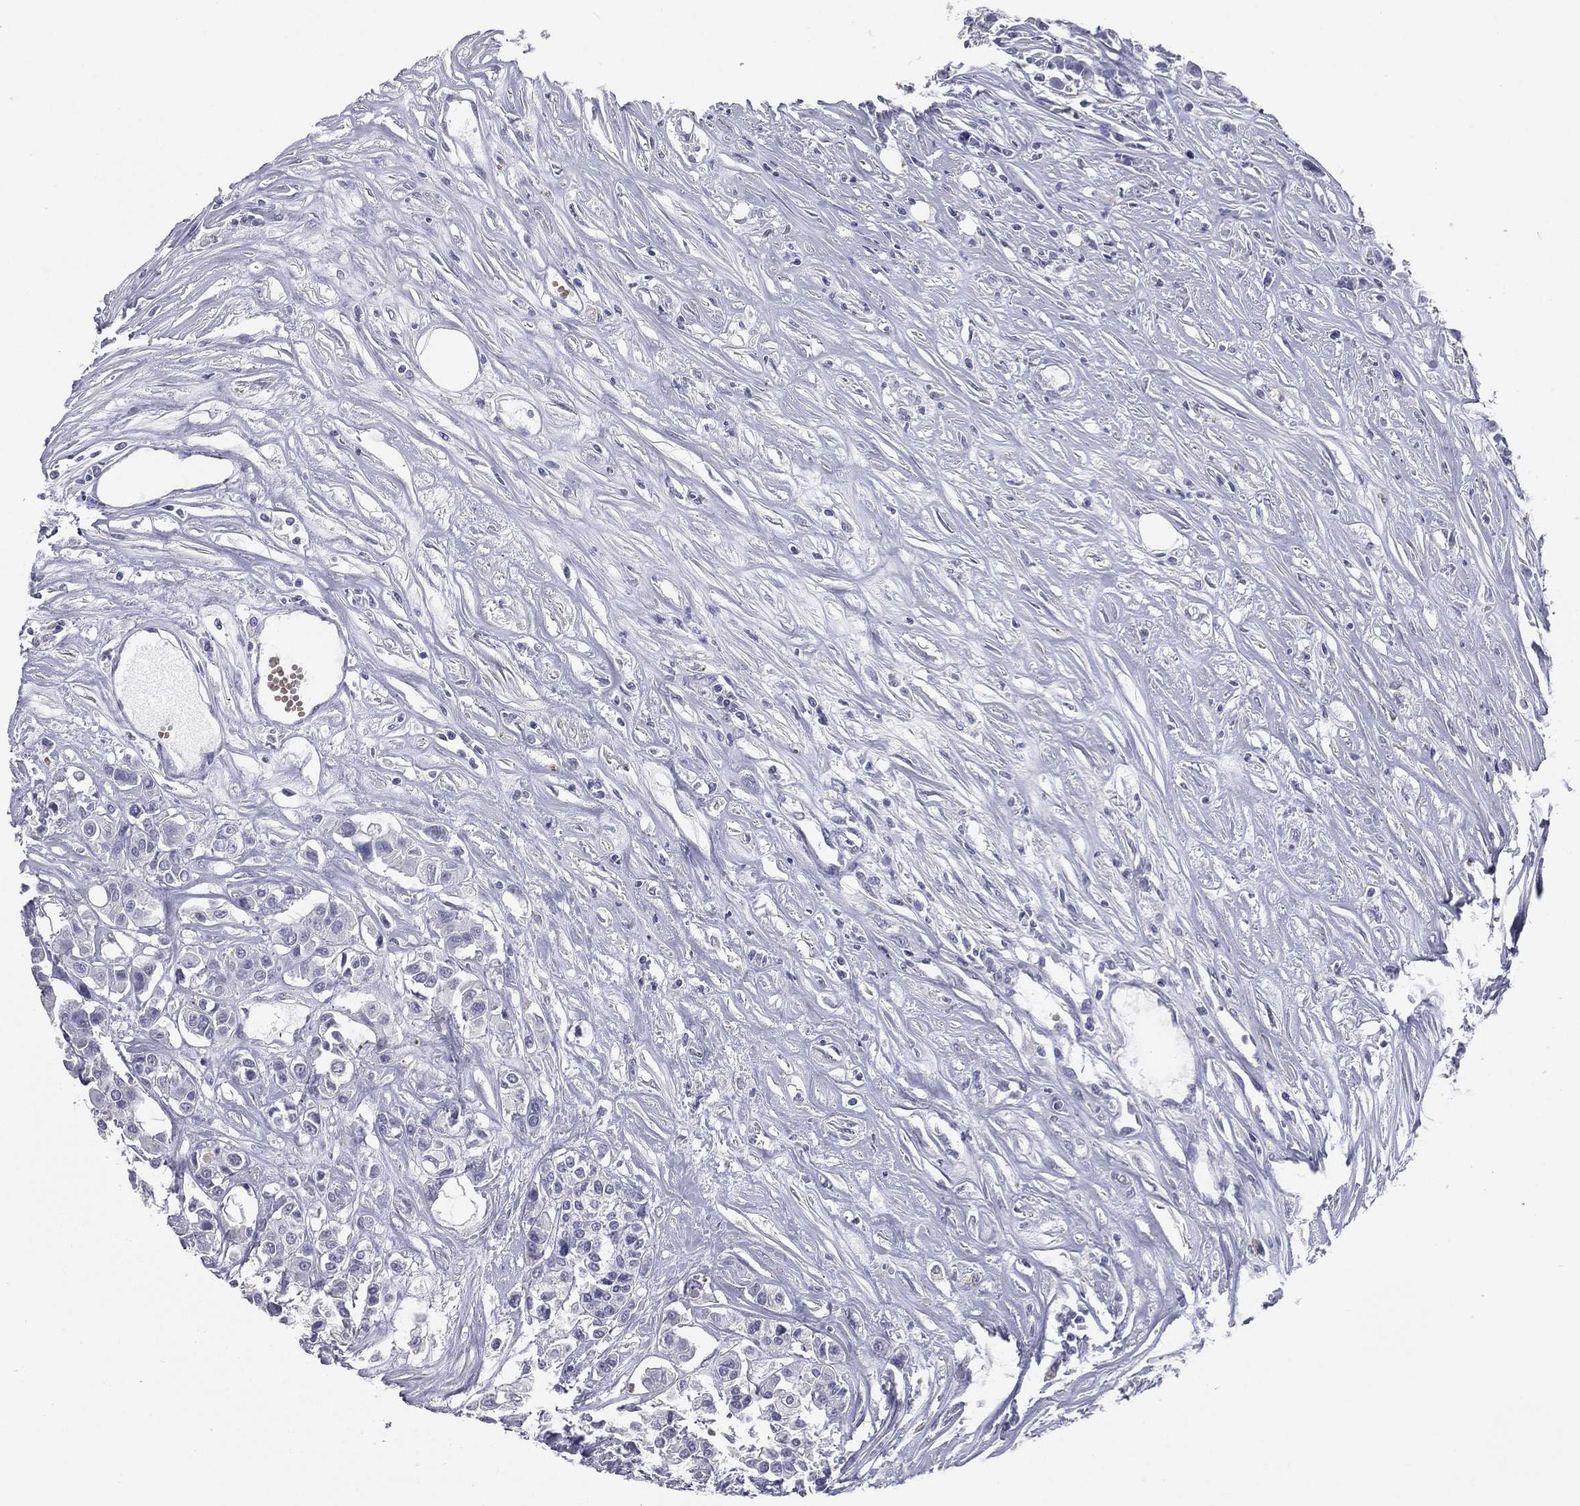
{"staining": {"intensity": "negative", "quantity": "none", "location": "none"}, "tissue": "carcinoid", "cell_type": "Tumor cells", "image_type": "cancer", "snomed": [{"axis": "morphology", "description": "Carcinoid, malignant, NOS"}, {"axis": "topography", "description": "Colon"}], "caption": "IHC histopathology image of human carcinoid (malignant) stained for a protein (brown), which exhibits no expression in tumor cells.", "gene": "ESX1", "patient": {"sex": "male", "age": 81}}